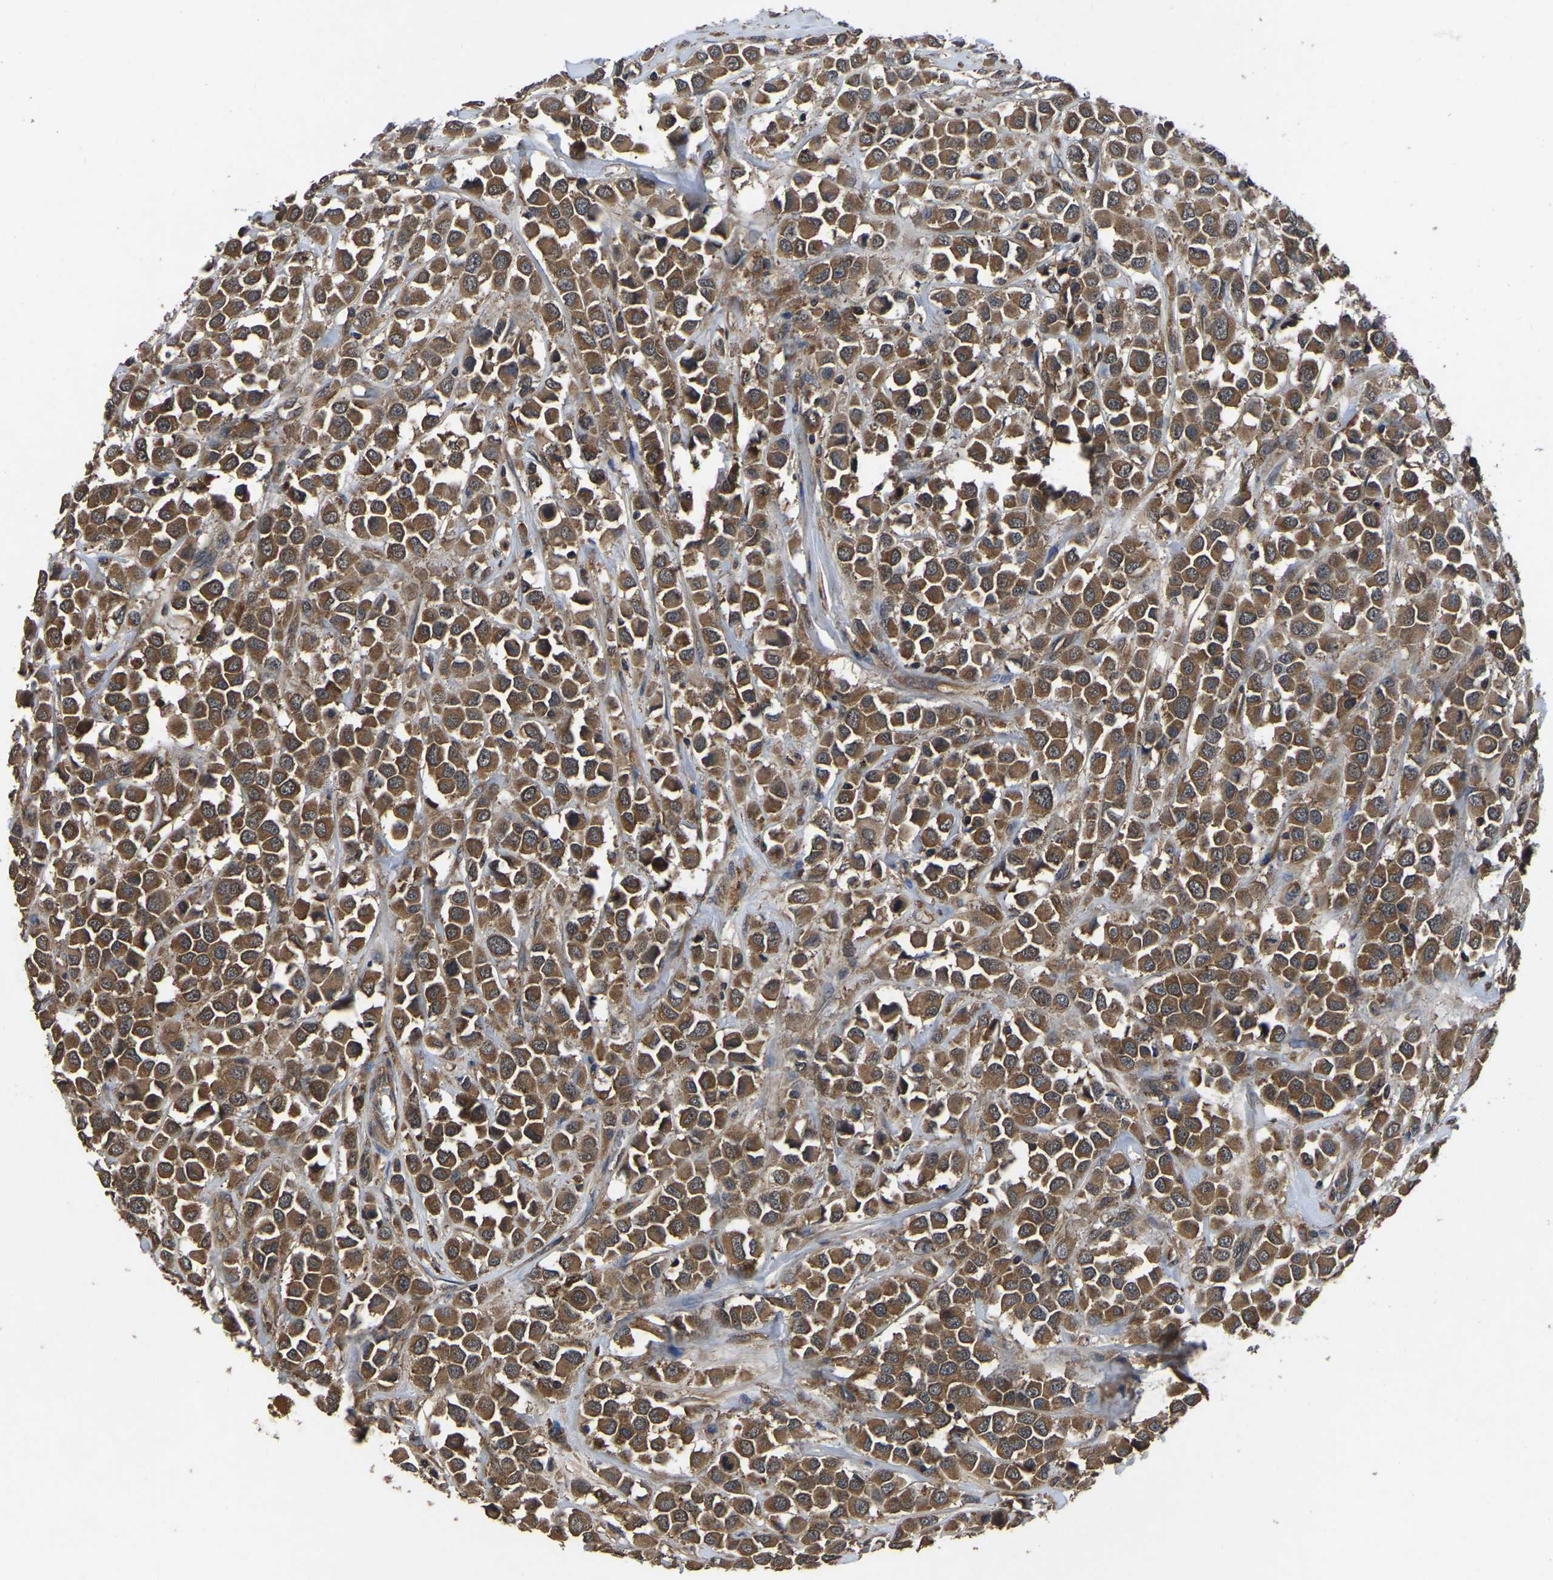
{"staining": {"intensity": "moderate", "quantity": ">75%", "location": "cytoplasmic/membranous"}, "tissue": "breast cancer", "cell_type": "Tumor cells", "image_type": "cancer", "snomed": [{"axis": "morphology", "description": "Duct carcinoma"}, {"axis": "topography", "description": "Breast"}], "caption": "This photomicrograph demonstrates IHC staining of human breast cancer, with medium moderate cytoplasmic/membranous expression in about >75% of tumor cells.", "gene": "CRYZL1", "patient": {"sex": "female", "age": 61}}